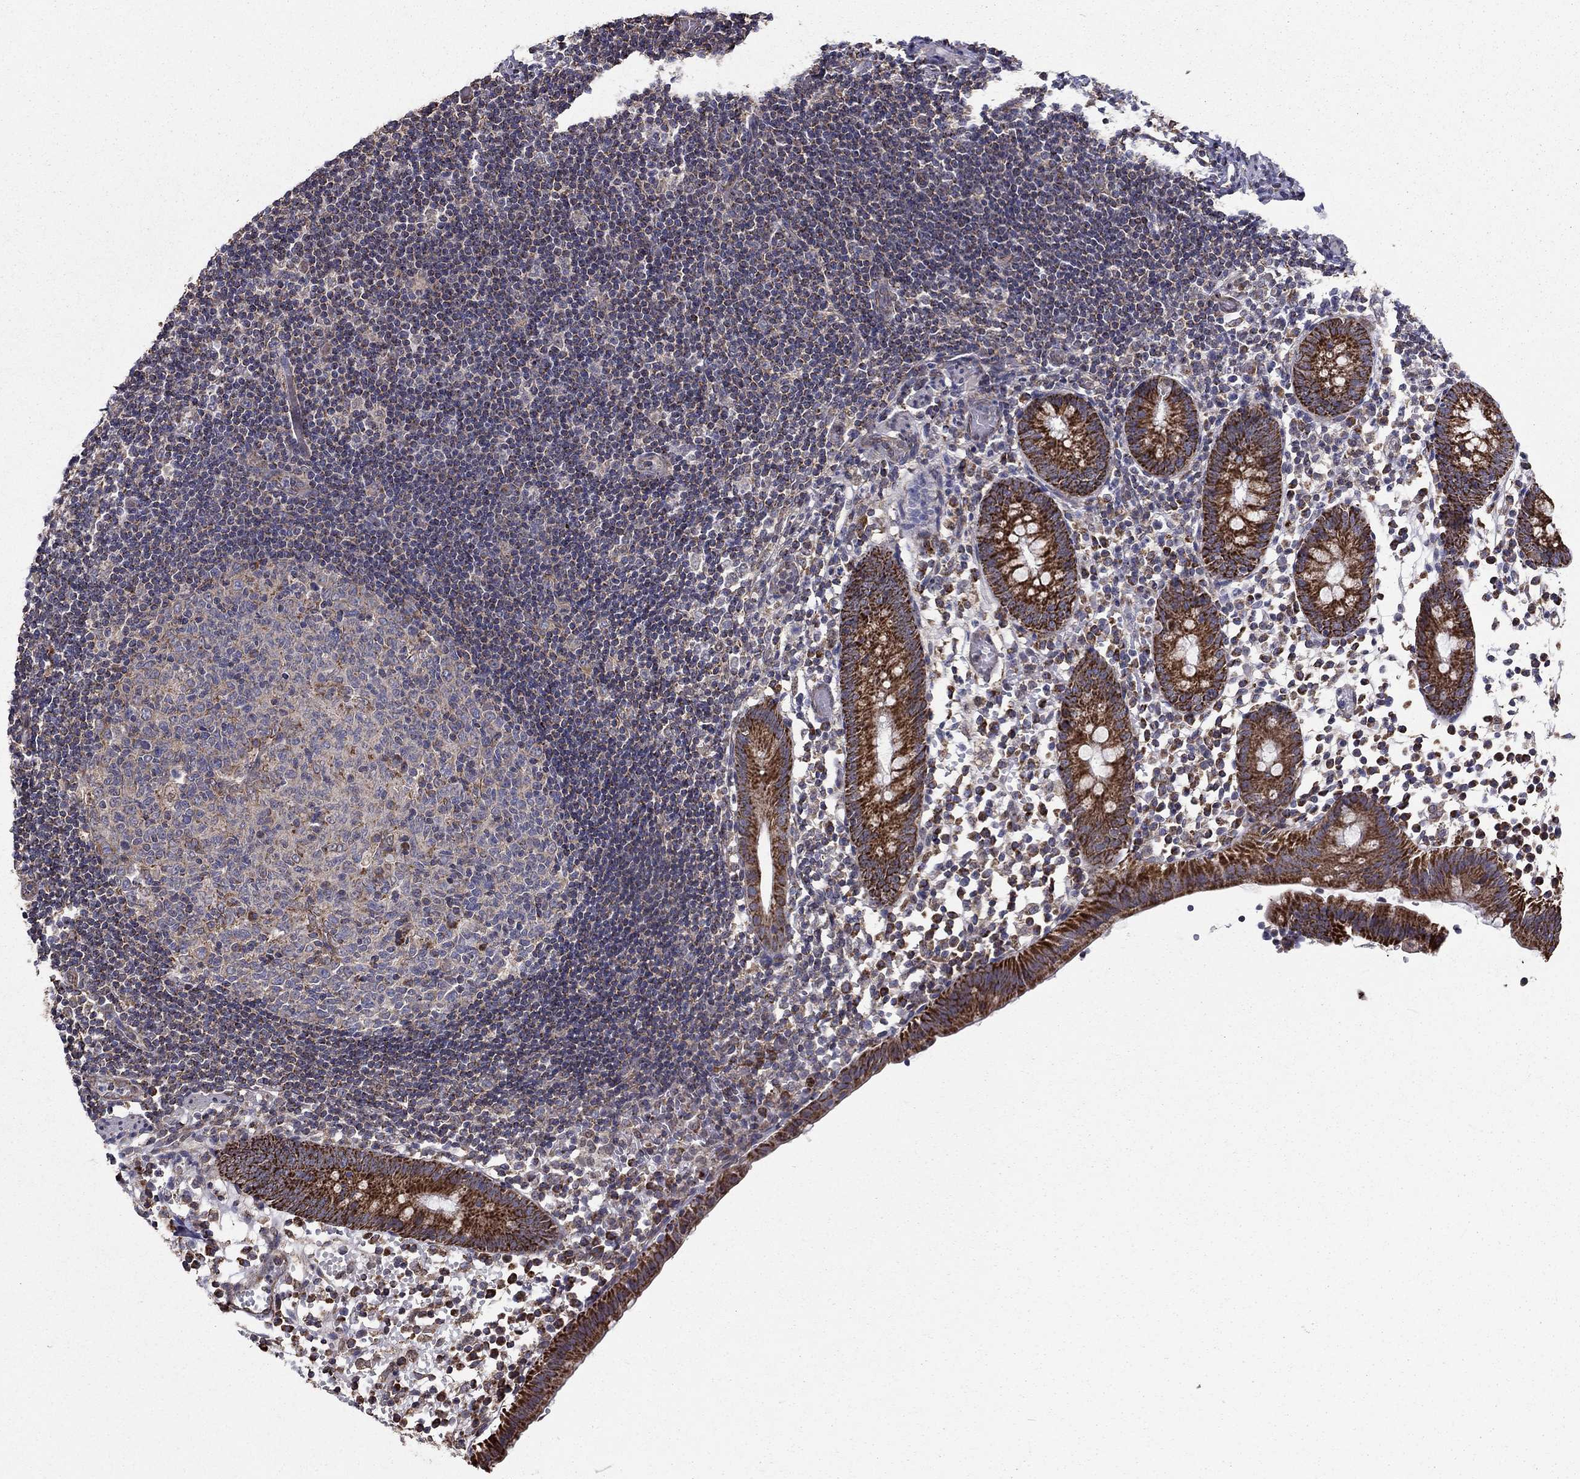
{"staining": {"intensity": "strong", "quantity": ">75%", "location": "cytoplasmic/membranous"}, "tissue": "appendix", "cell_type": "Glandular cells", "image_type": "normal", "snomed": [{"axis": "morphology", "description": "Normal tissue, NOS"}, {"axis": "topography", "description": "Appendix"}], "caption": "Glandular cells exhibit strong cytoplasmic/membranous expression in about >75% of cells in unremarkable appendix.", "gene": "NKIRAS1", "patient": {"sex": "female", "age": 40}}